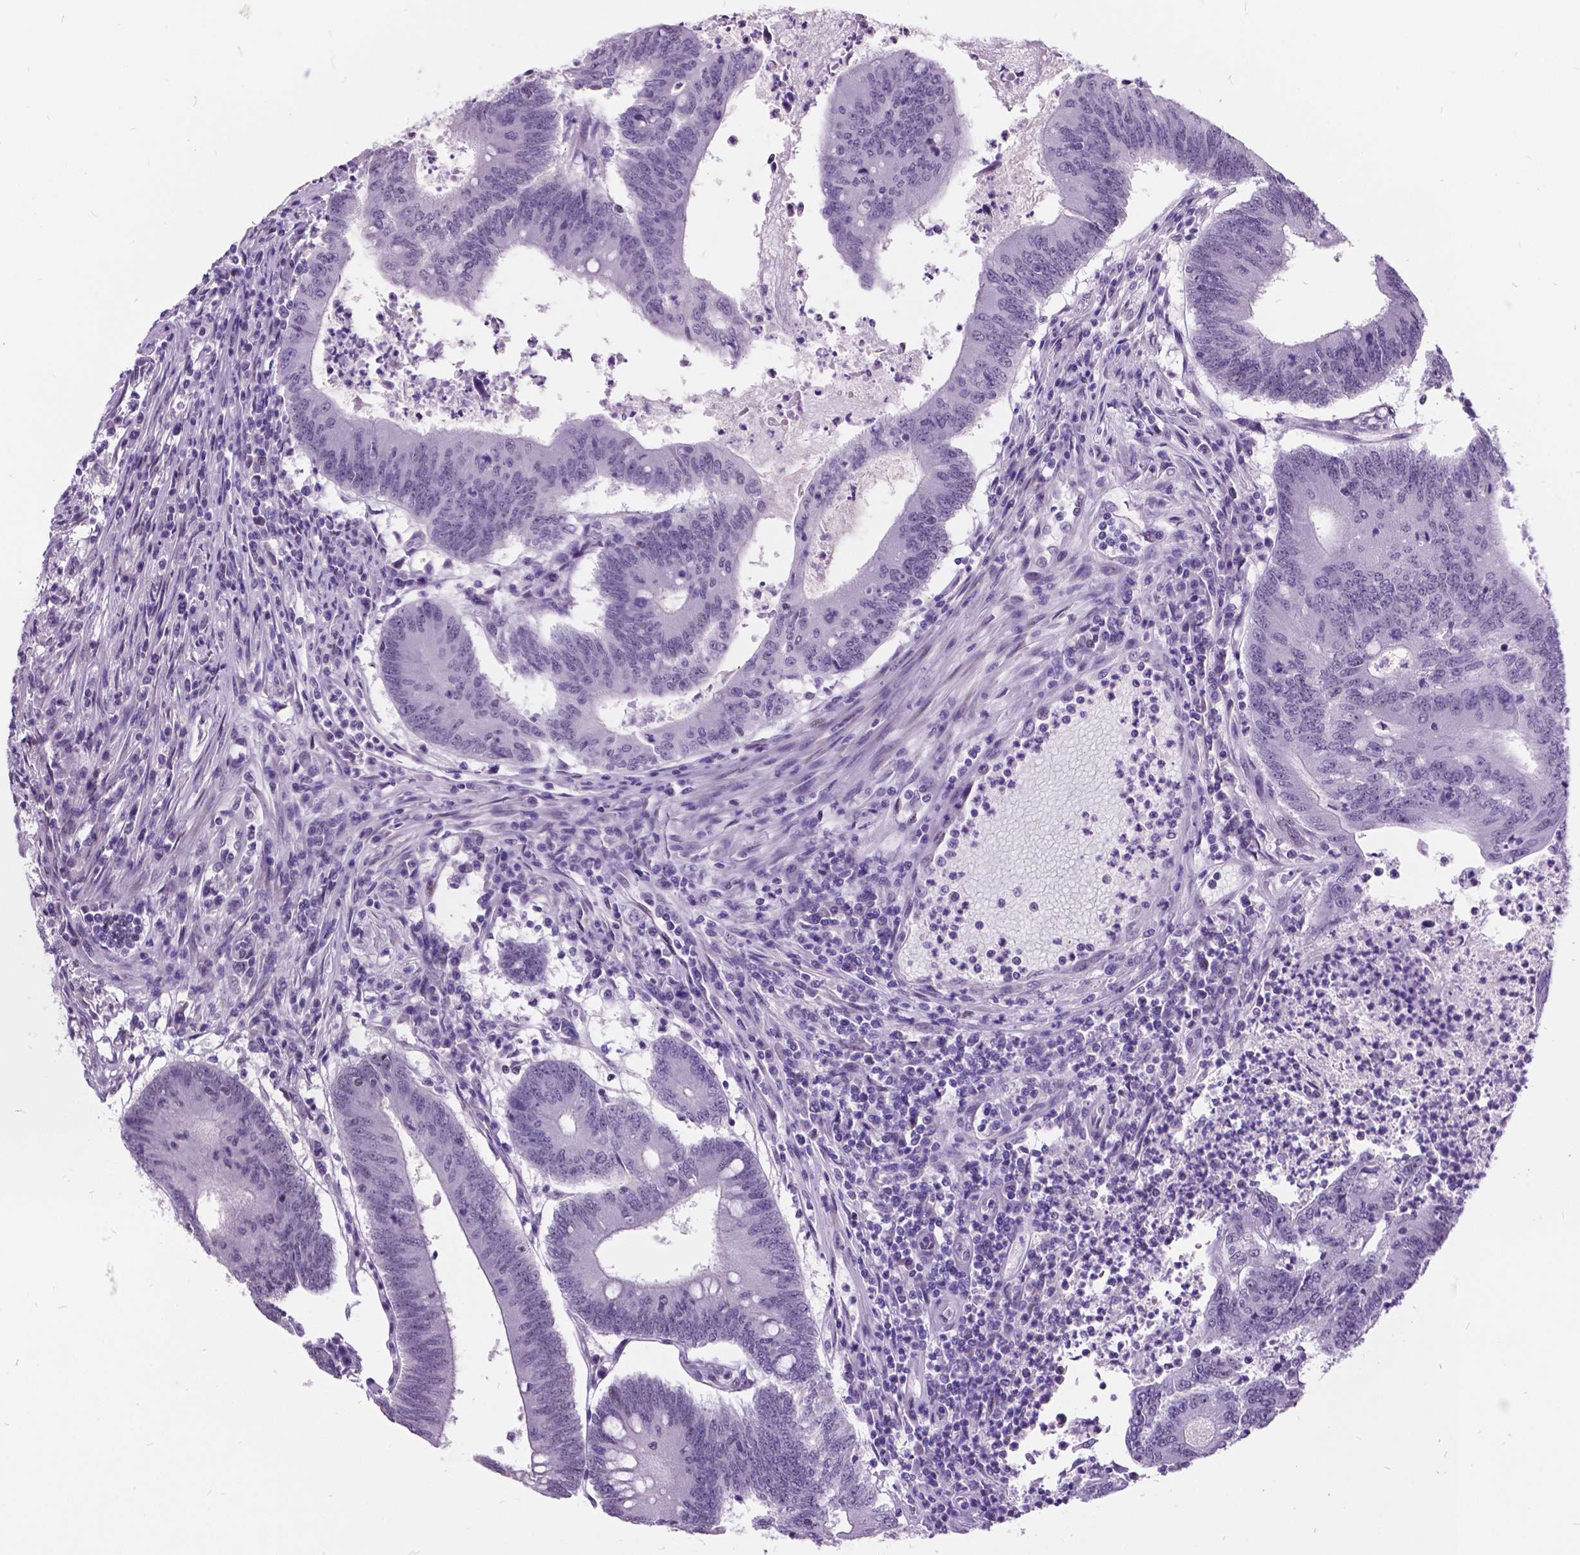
{"staining": {"intensity": "negative", "quantity": "none", "location": "none"}, "tissue": "colorectal cancer", "cell_type": "Tumor cells", "image_type": "cancer", "snomed": [{"axis": "morphology", "description": "Adenocarcinoma, NOS"}, {"axis": "topography", "description": "Colon"}], "caption": "Colorectal cancer was stained to show a protein in brown. There is no significant staining in tumor cells. Brightfield microscopy of immunohistochemistry (IHC) stained with DAB (3,3'-diaminobenzidine) (brown) and hematoxylin (blue), captured at high magnification.", "gene": "DPF3", "patient": {"sex": "female", "age": 70}}